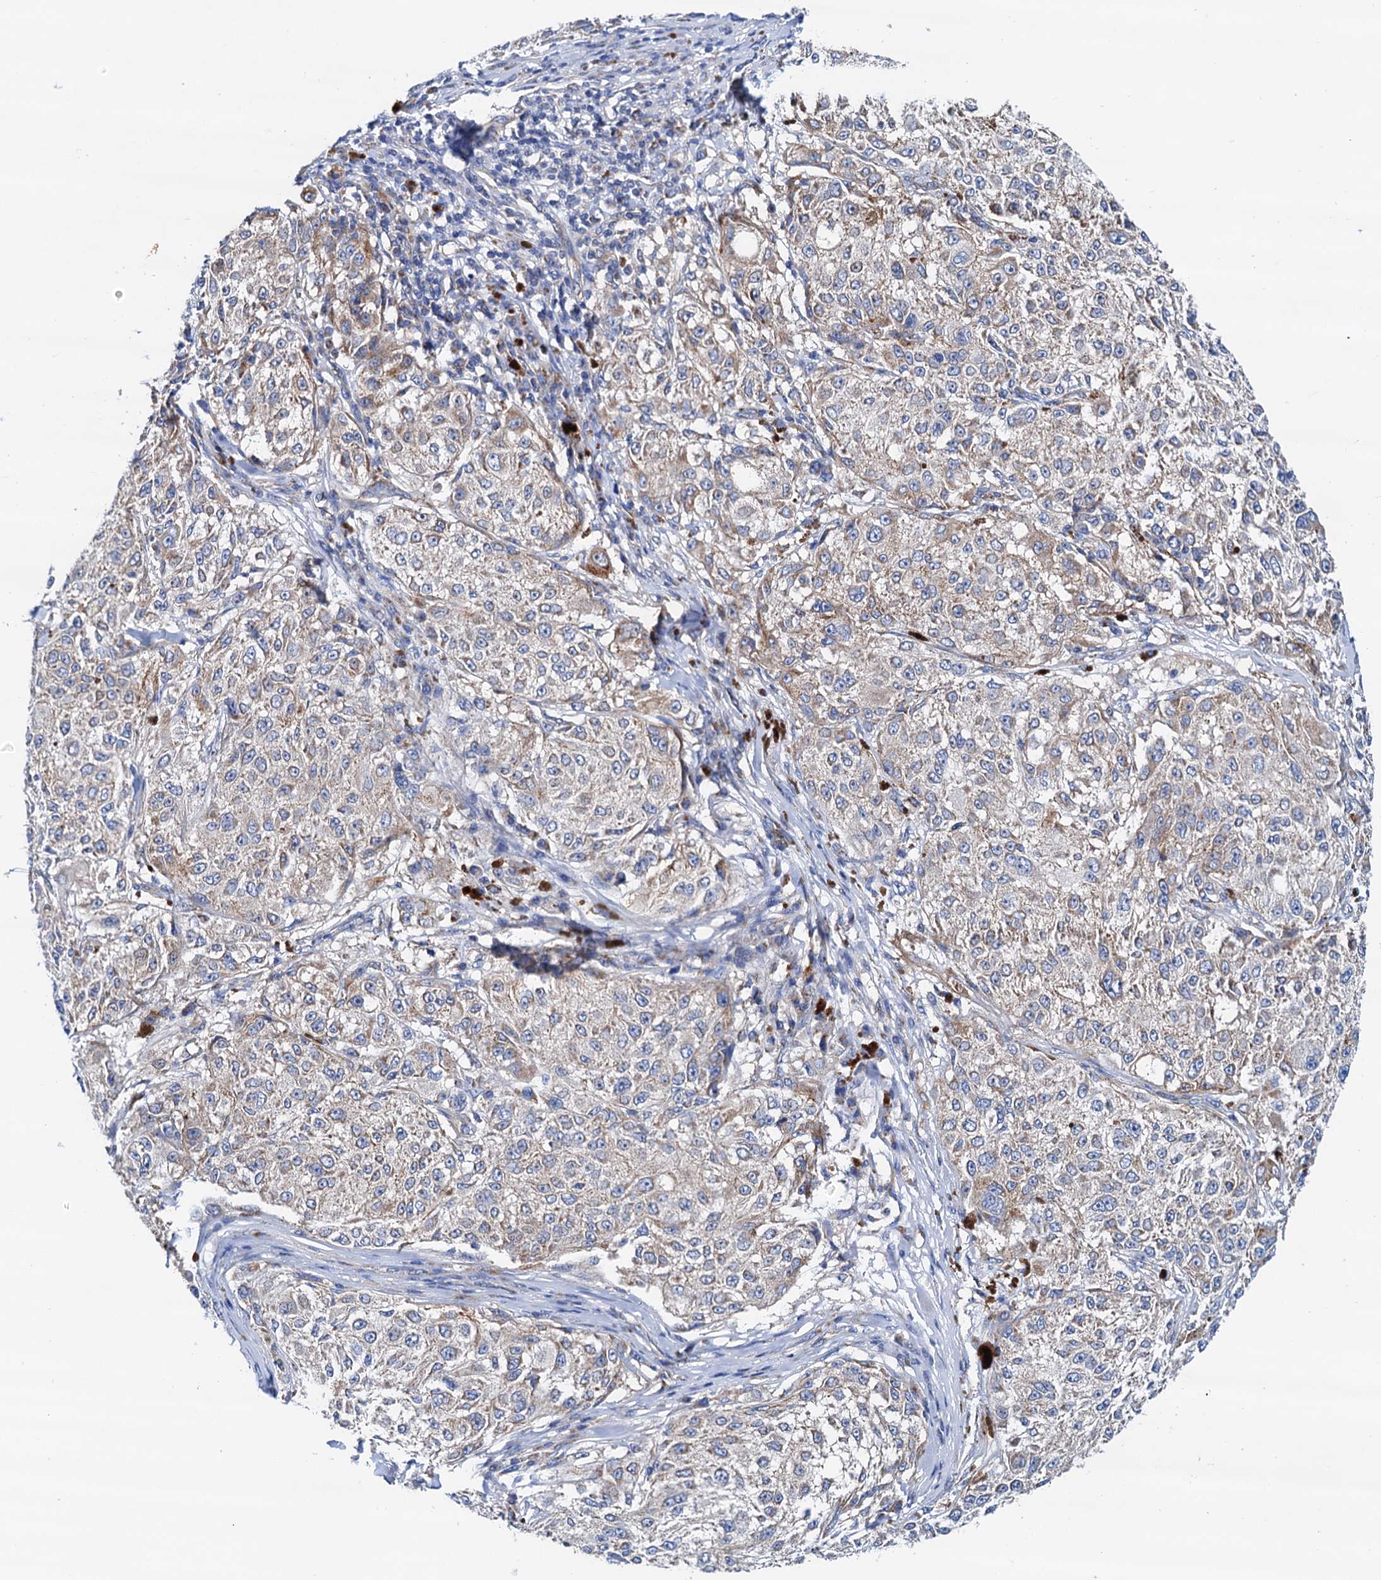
{"staining": {"intensity": "weak", "quantity": "<25%", "location": "cytoplasmic/membranous"}, "tissue": "melanoma", "cell_type": "Tumor cells", "image_type": "cancer", "snomed": [{"axis": "morphology", "description": "Necrosis, NOS"}, {"axis": "morphology", "description": "Malignant melanoma, NOS"}, {"axis": "topography", "description": "Skin"}], "caption": "High magnification brightfield microscopy of melanoma stained with DAB (brown) and counterstained with hematoxylin (blue): tumor cells show no significant staining.", "gene": "RASSF9", "patient": {"sex": "female", "age": 87}}